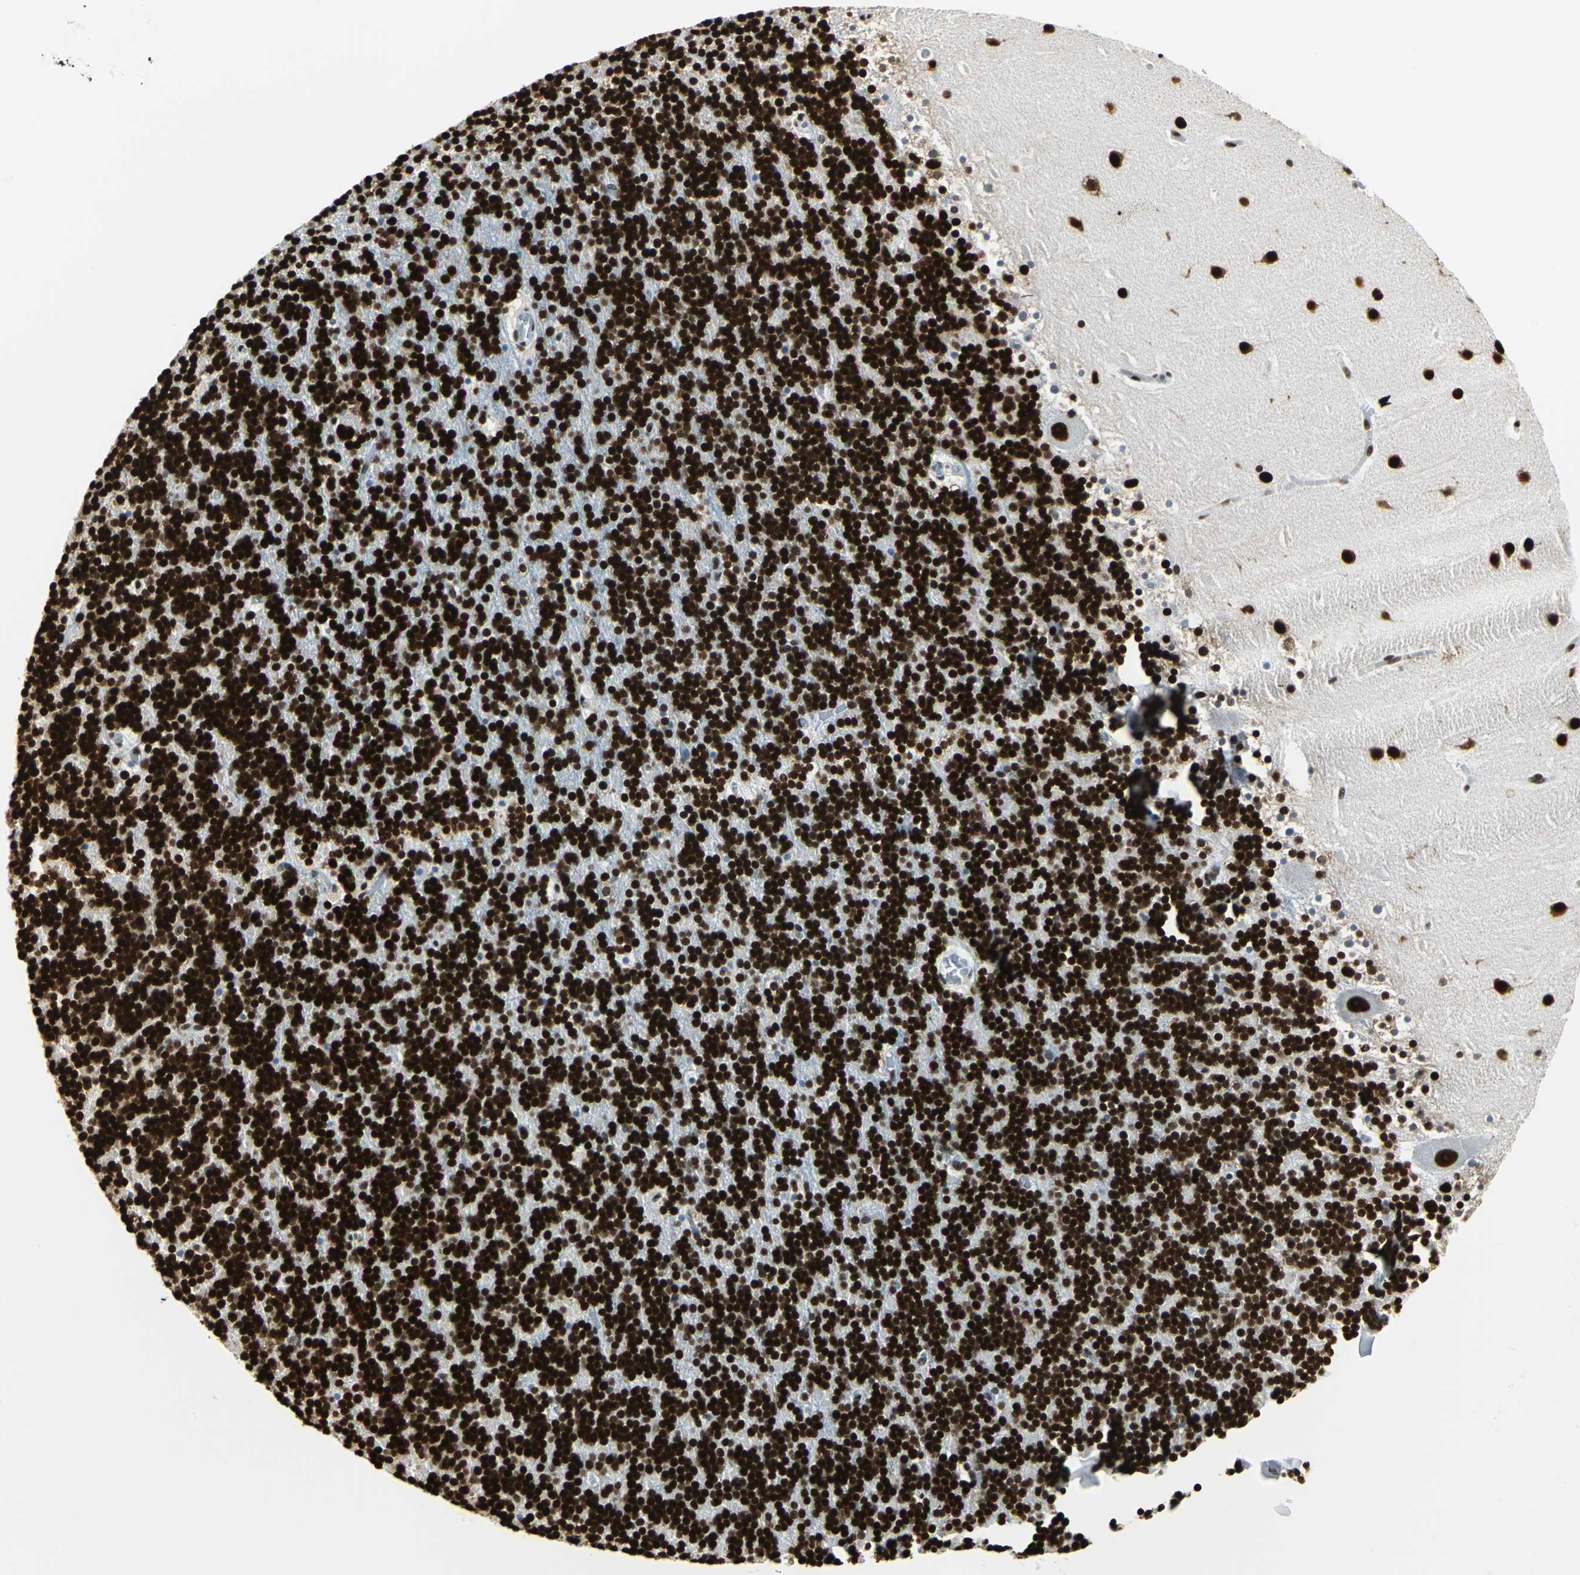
{"staining": {"intensity": "strong", "quantity": ">75%", "location": "nuclear"}, "tissue": "cerebellum", "cell_type": "Cells in granular layer", "image_type": "normal", "snomed": [{"axis": "morphology", "description": "Normal tissue, NOS"}, {"axis": "topography", "description": "Cerebellum"}], "caption": "IHC staining of unremarkable cerebellum, which demonstrates high levels of strong nuclear staining in about >75% of cells in granular layer indicating strong nuclear protein positivity. The staining was performed using DAB (brown) for protein detection and nuclei were counterstained in hematoxylin (blue).", "gene": "HDAC2", "patient": {"sex": "male", "age": 45}}